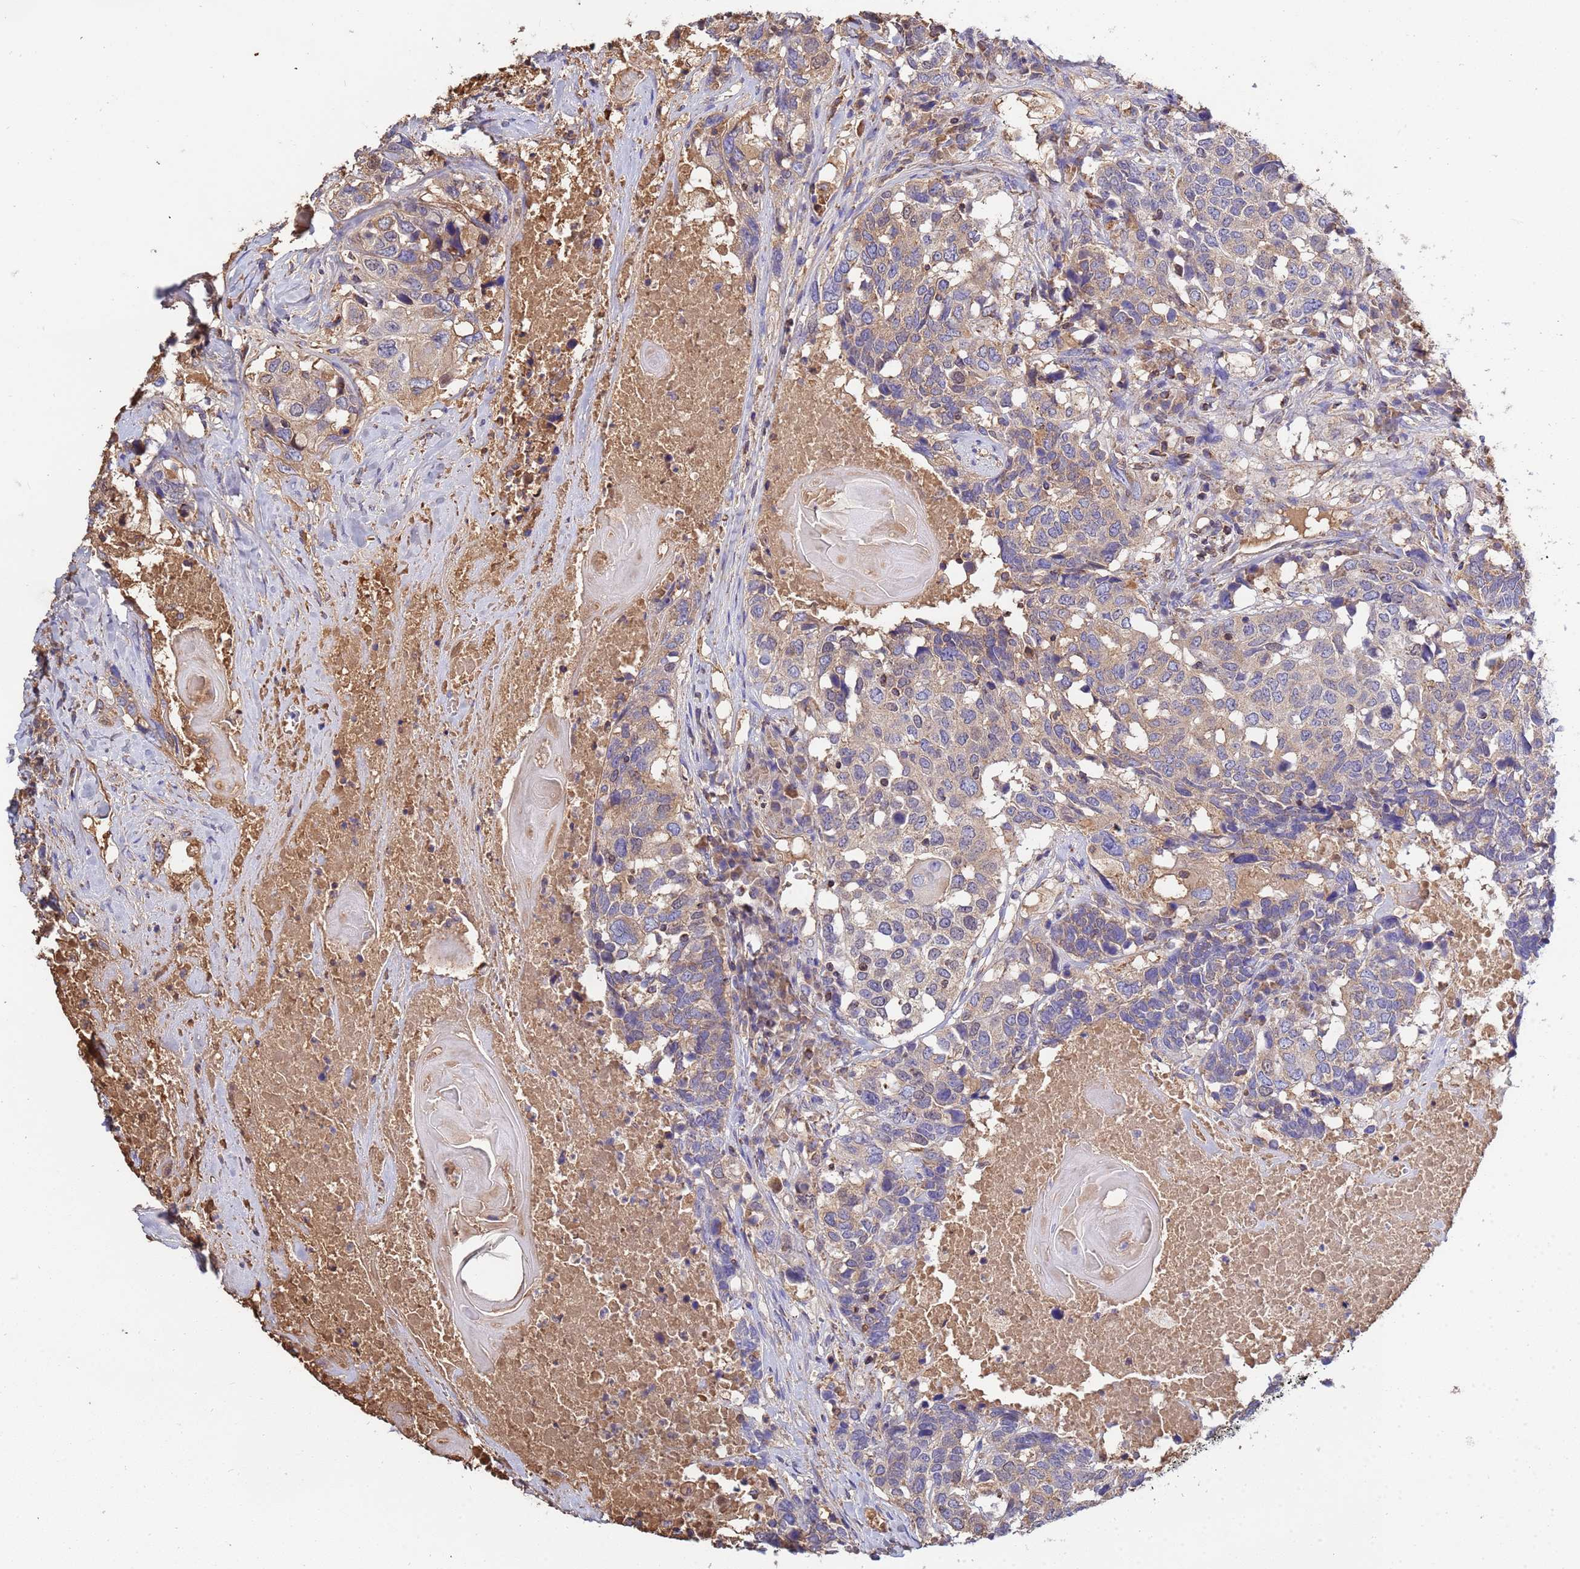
{"staining": {"intensity": "weak", "quantity": "25%-75%", "location": "cytoplasmic/membranous"}, "tissue": "head and neck cancer", "cell_type": "Tumor cells", "image_type": "cancer", "snomed": [{"axis": "morphology", "description": "Squamous cell carcinoma, NOS"}, {"axis": "topography", "description": "Head-Neck"}], "caption": "High-magnification brightfield microscopy of head and neck squamous cell carcinoma stained with DAB (3,3'-diaminobenzidine) (brown) and counterstained with hematoxylin (blue). tumor cells exhibit weak cytoplasmic/membranous expression is present in approximately25%-75% of cells.", "gene": "GLUD1", "patient": {"sex": "male", "age": 66}}